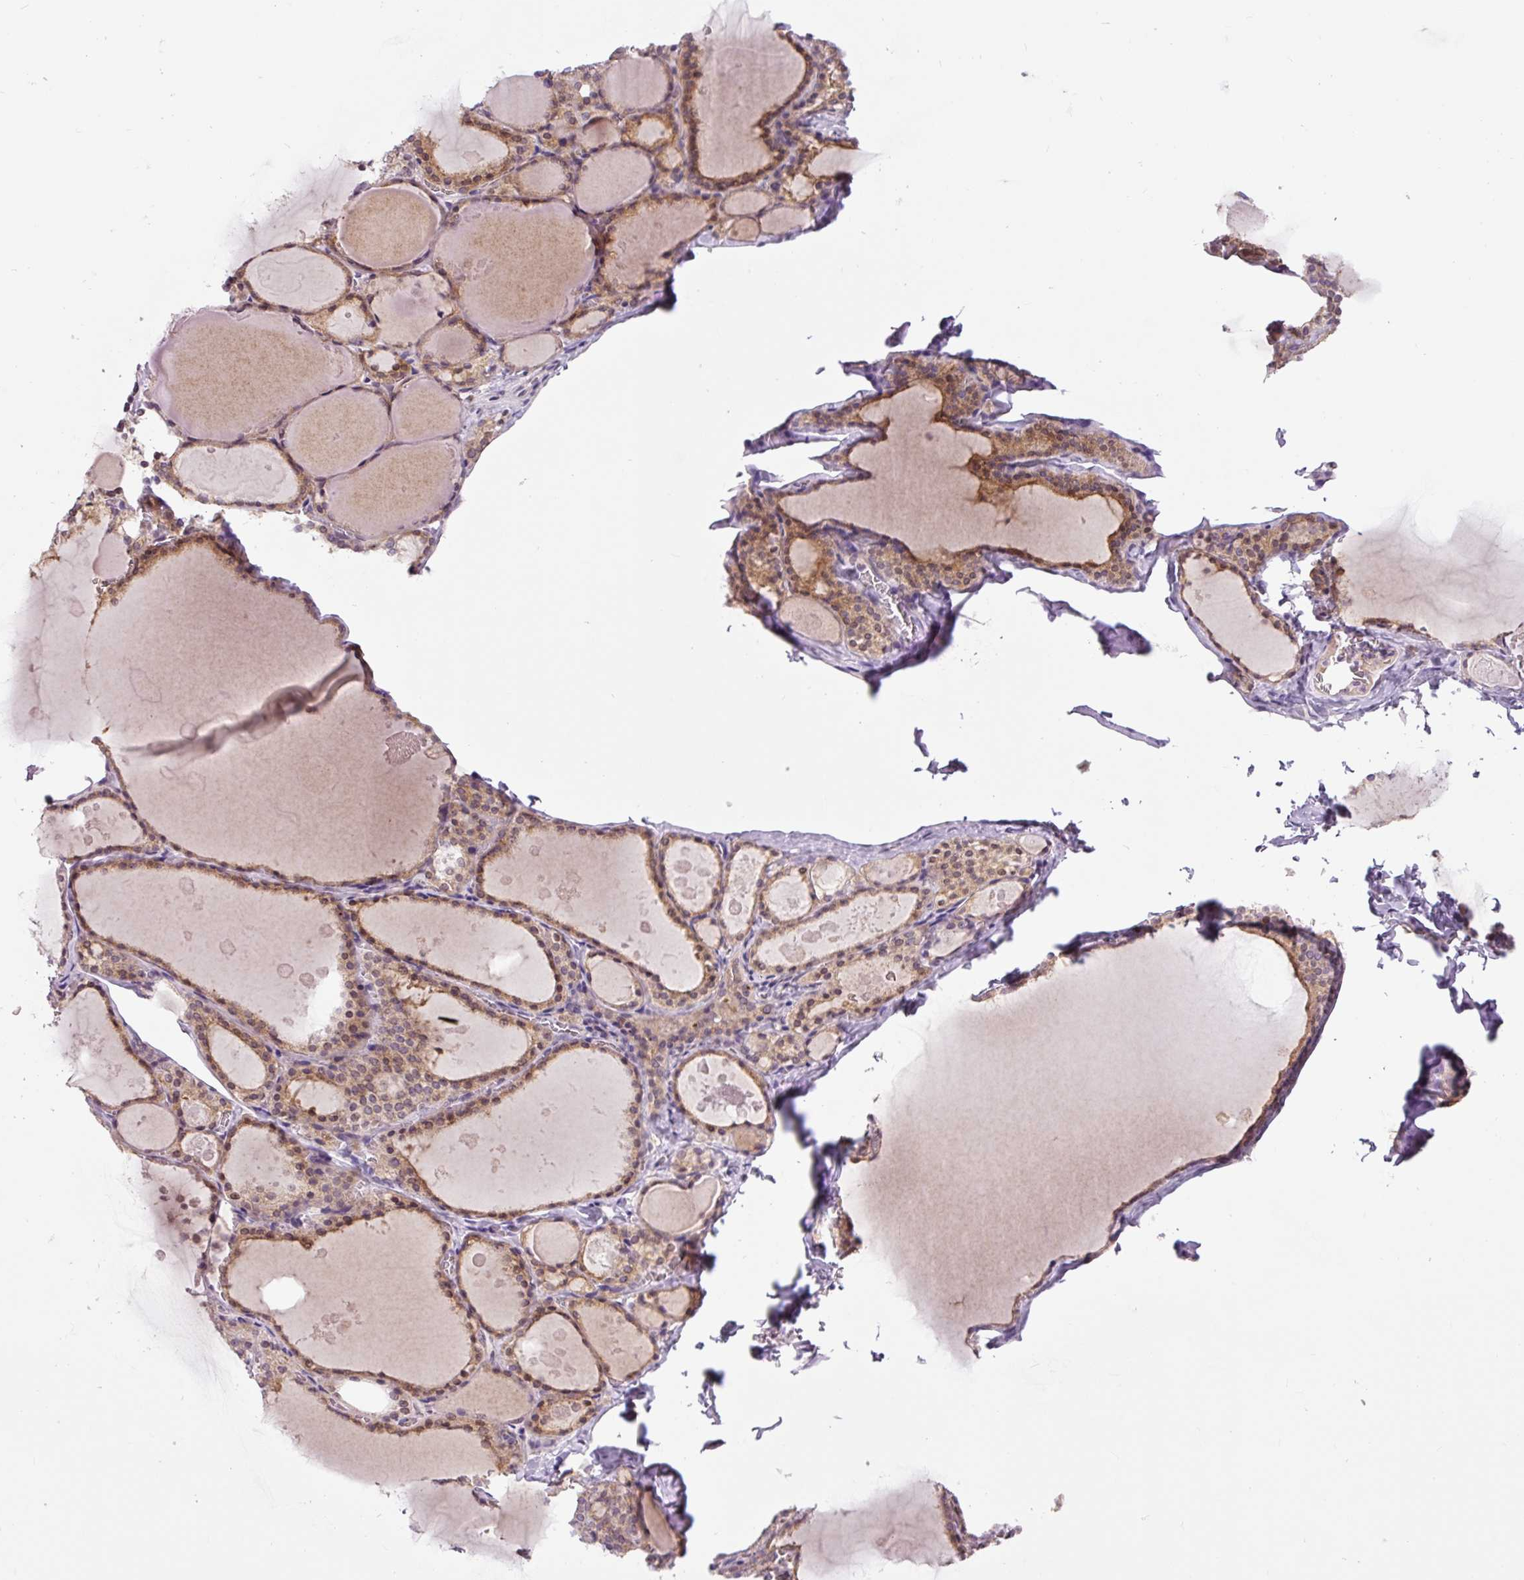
{"staining": {"intensity": "moderate", "quantity": "25%-75%", "location": "cytoplasmic/membranous"}, "tissue": "thyroid gland", "cell_type": "Glandular cells", "image_type": "normal", "snomed": [{"axis": "morphology", "description": "Normal tissue, NOS"}, {"axis": "topography", "description": "Thyroid gland"}], "caption": "A high-resolution image shows immunohistochemistry (IHC) staining of benign thyroid gland, which displays moderate cytoplasmic/membranous expression in approximately 25%-75% of glandular cells. (brown staining indicates protein expression, while blue staining denotes nuclei).", "gene": "PCM1", "patient": {"sex": "male", "age": 56}}